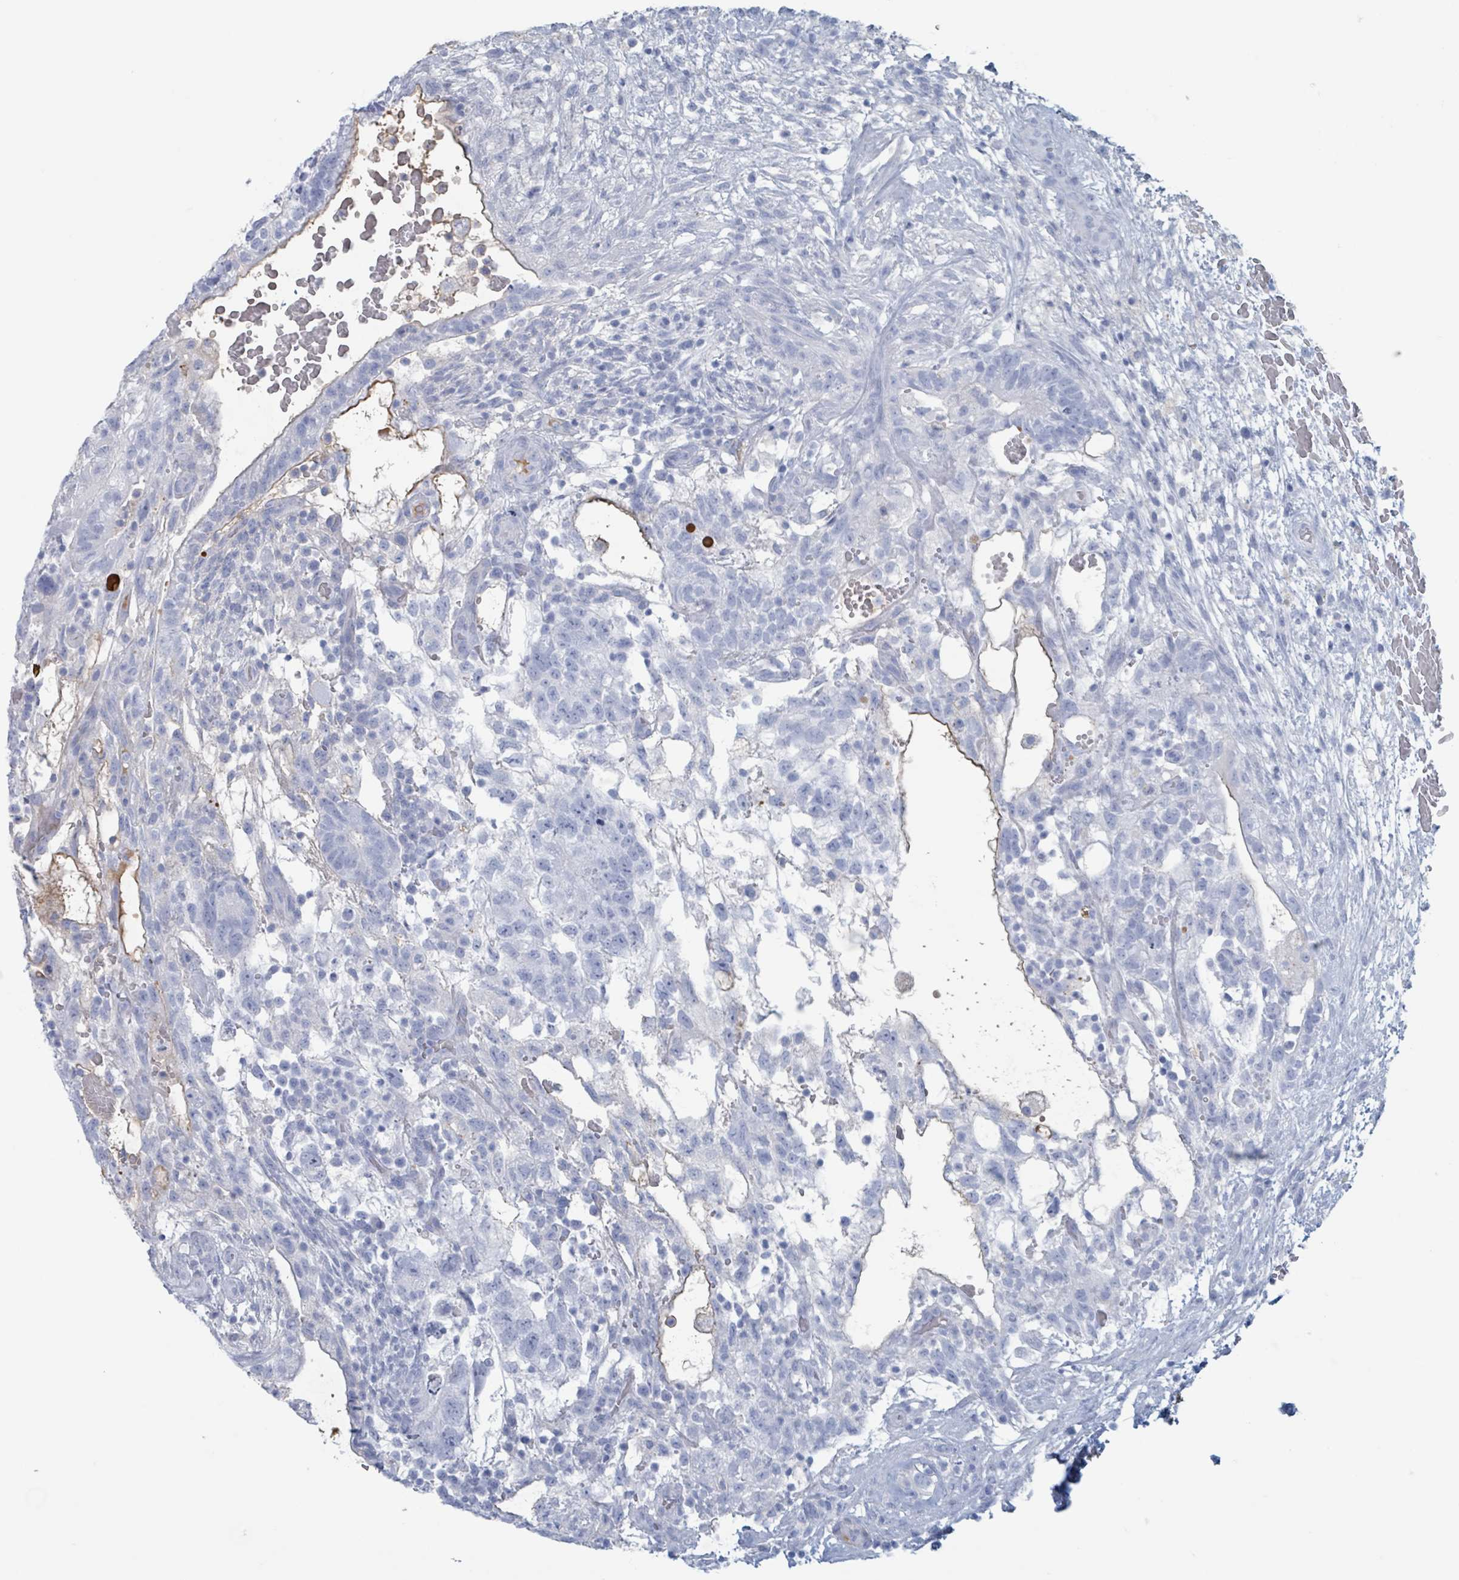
{"staining": {"intensity": "negative", "quantity": "none", "location": "none"}, "tissue": "testis cancer", "cell_type": "Tumor cells", "image_type": "cancer", "snomed": [{"axis": "morphology", "description": "Normal tissue, NOS"}, {"axis": "morphology", "description": "Carcinoma, Embryonal, NOS"}, {"axis": "topography", "description": "Testis"}], "caption": "This is an immunohistochemistry (IHC) image of human testis cancer. There is no staining in tumor cells.", "gene": "KLK4", "patient": {"sex": "male", "age": 32}}